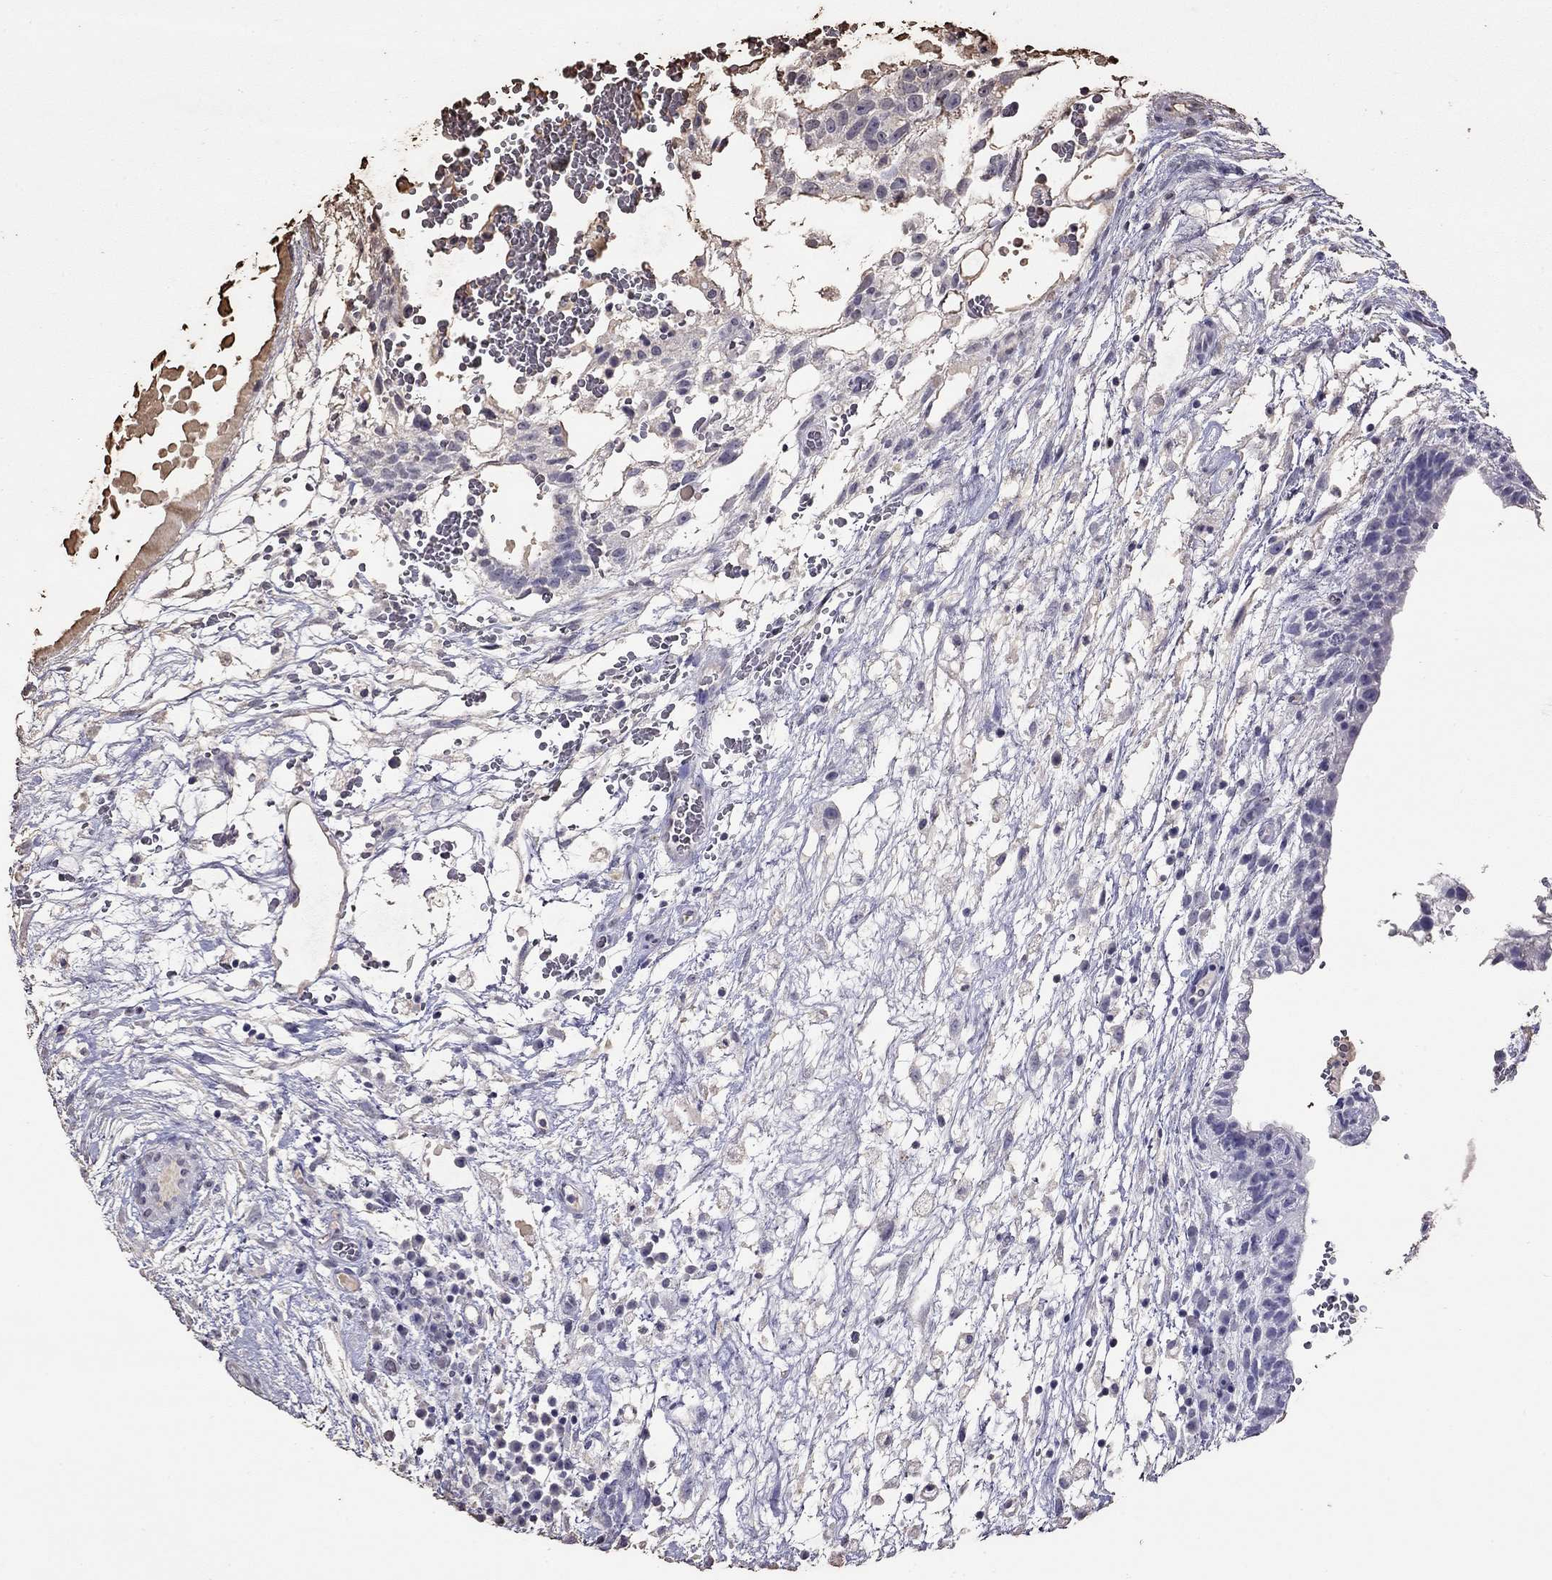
{"staining": {"intensity": "negative", "quantity": "none", "location": "none"}, "tissue": "testis cancer", "cell_type": "Tumor cells", "image_type": "cancer", "snomed": [{"axis": "morphology", "description": "Normal tissue, NOS"}, {"axis": "morphology", "description": "Carcinoma, Embryonal, NOS"}, {"axis": "topography", "description": "Testis"}], "caption": "High power microscopy photomicrograph of an IHC micrograph of testis cancer (embryonal carcinoma), revealing no significant expression in tumor cells.", "gene": "SUN3", "patient": {"sex": "male", "age": 32}}